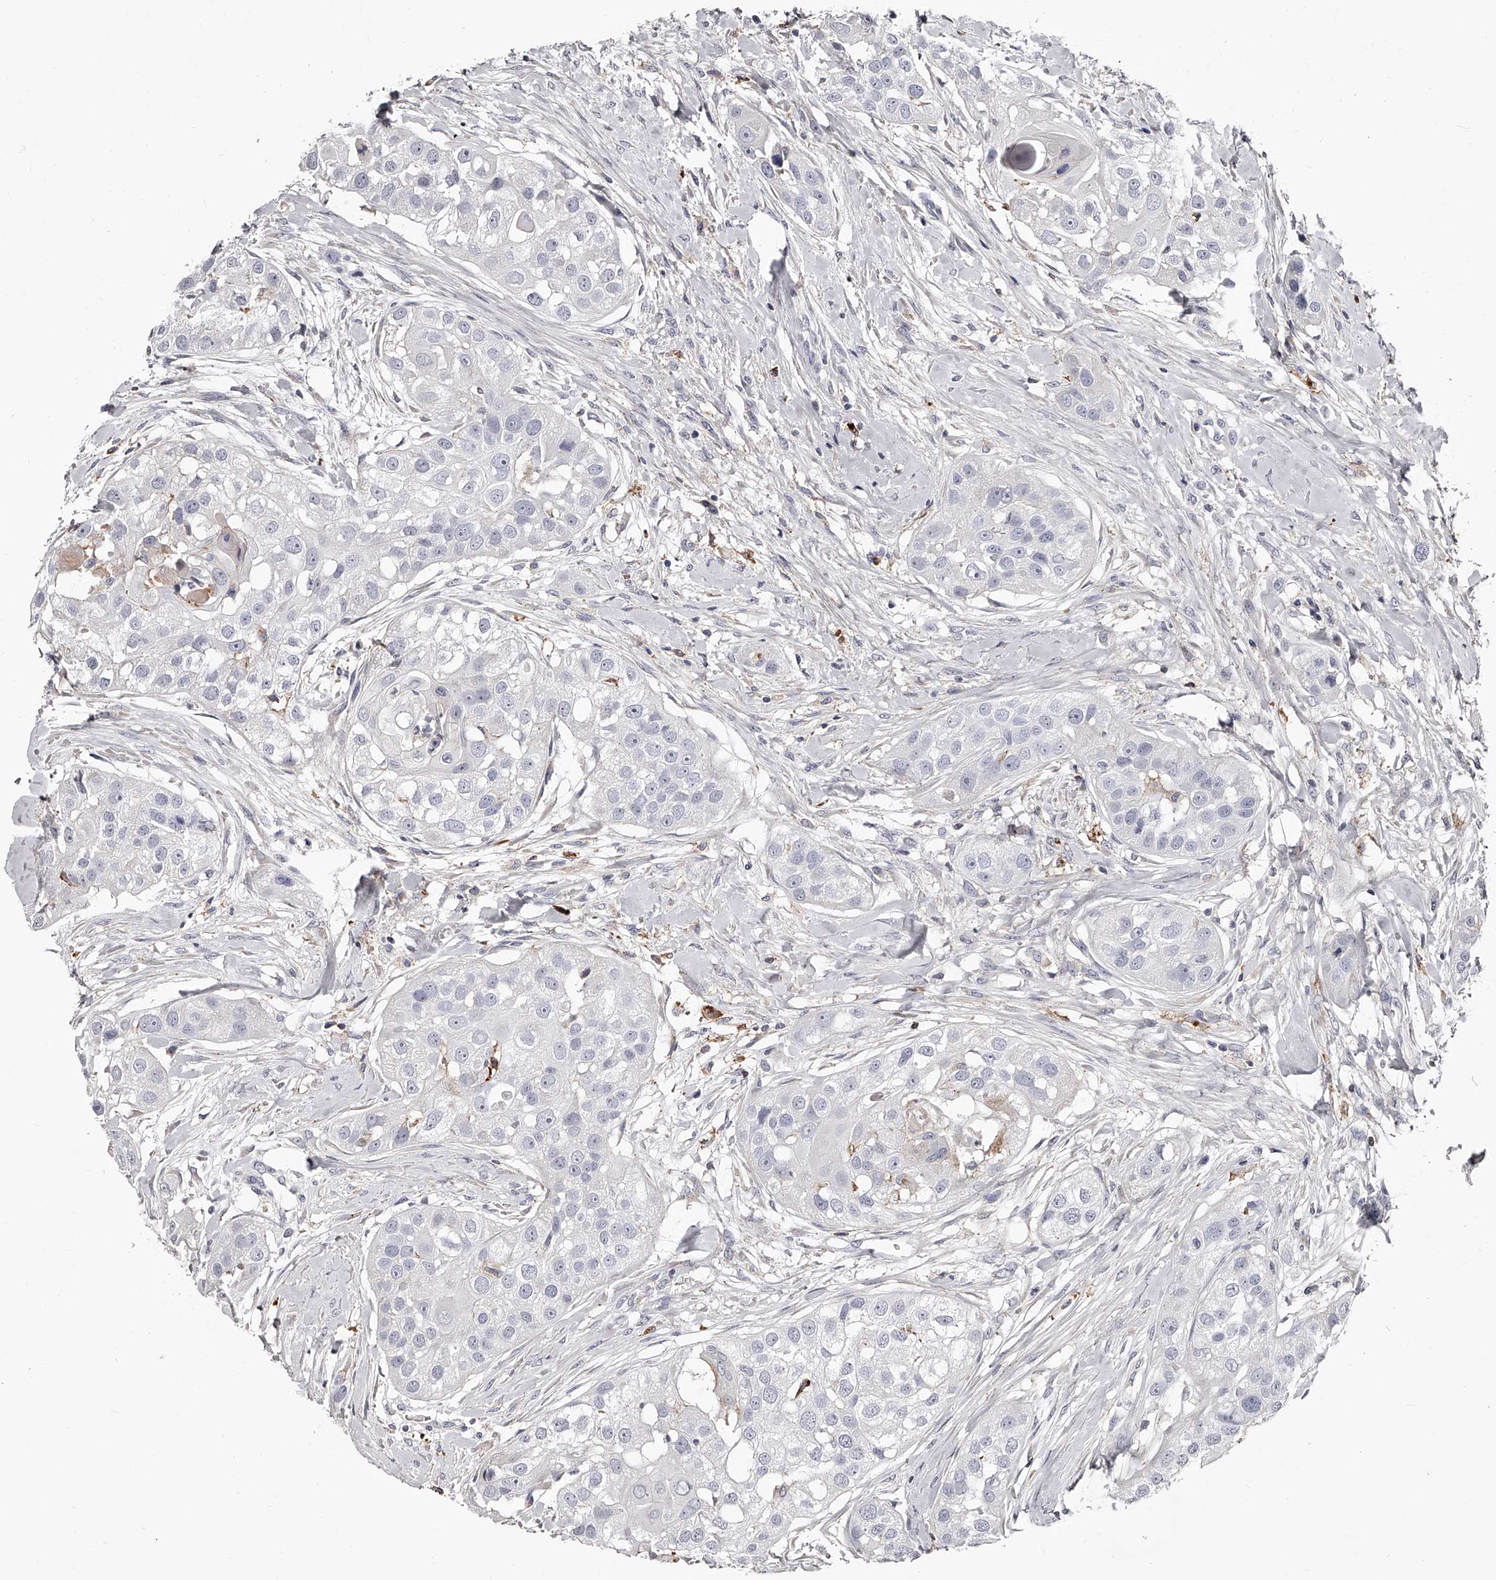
{"staining": {"intensity": "negative", "quantity": "none", "location": "none"}, "tissue": "head and neck cancer", "cell_type": "Tumor cells", "image_type": "cancer", "snomed": [{"axis": "morphology", "description": "Normal tissue, NOS"}, {"axis": "morphology", "description": "Squamous cell carcinoma, NOS"}, {"axis": "topography", "description": "Skeletal muscle"}, {"axis": "topography", "description": "Head-Neck"}], "caption": "Protein analysis of head and neck cancer (squamous cell carcinoma) demonstrates no significant expression in tumor cells.", "gene": "PACSIN1", "patient": {"sex": "male", "age": 51}}